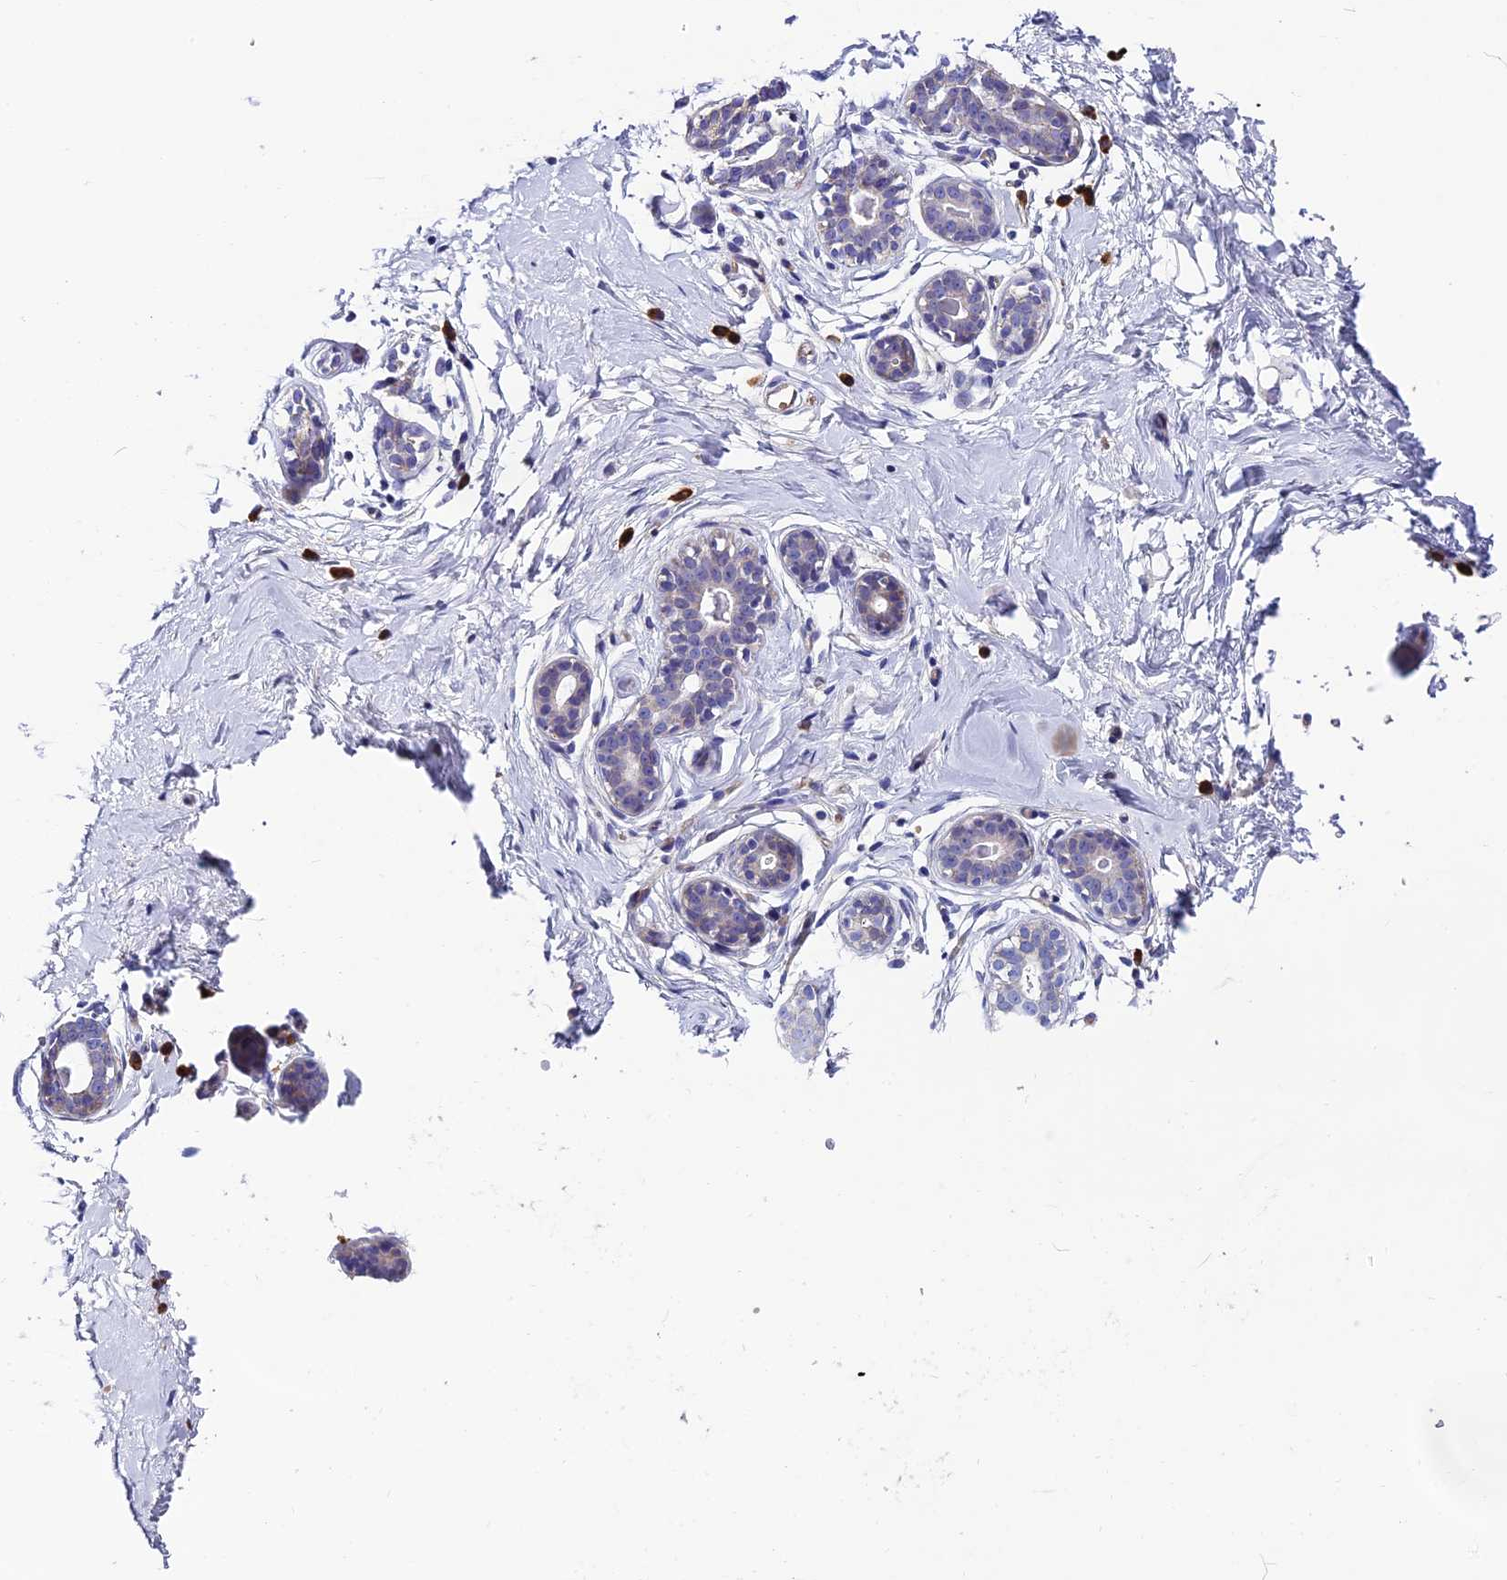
{"staining": {"intensity": "negative", "quantity": "none", "location": "none"}, "tissue": "breast", "cell_type": "Adipocytes", "image_type": "normal", "snomed": [{"axis": "morphology", "description": "Normal tissue, NOS"}, {"axis": "morphology", "description": "Adenoma, NOS"}, {"axis": "topography", "description": "Breast"}], "caption": "Histopathology image shows no significant protein positivity in adipocytes of unremarkable breast.", "gene": "MACIR", "patient": {"sex": "female", "age": 23}}